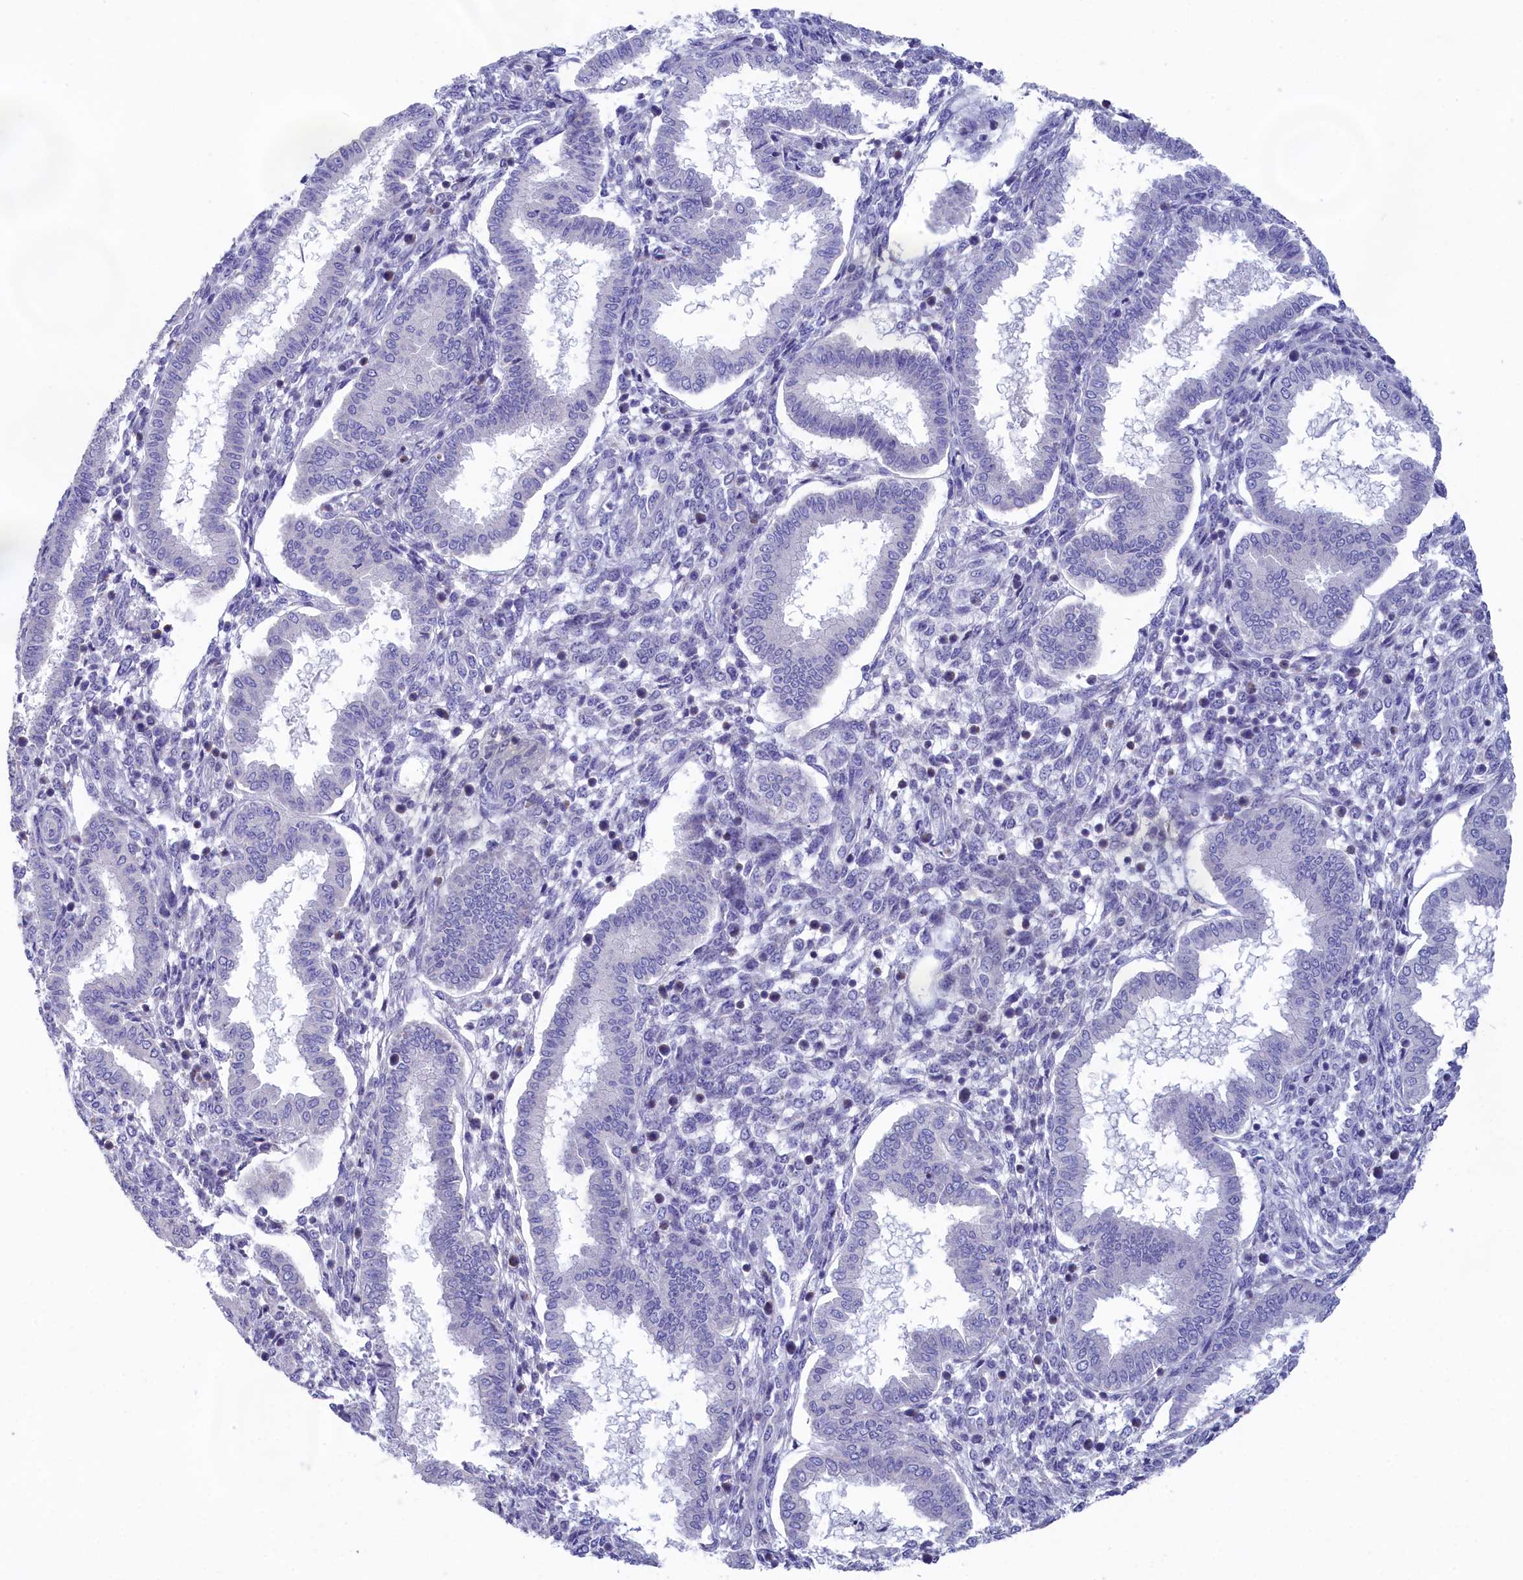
{"staining": {"intensity": "negative", "quantity": "none", "location": "none"}, "tissue": "endometrium", "cell_type": "Cells in endometrial stroma", "image_type": "normal", "snomed": [{"axis": "morphology", "description": "Normal tissue, NOS"}, {"axis": "topography", "description": "Endometrium"}], "caption": "This histopathology image is of unremarkable endometrium stained with immunohistochemistry to label a protein in brown with the nuclei are counter-stained blue. There is no staining in cells in endometrial stroma. Brightfield microscopy of immunohistochemistry (IHC) stained with DAB (3,3'-diaminobenzidine) (brown) and hematoxylin (blue), captured at high magnification.", "gene": "PRDM12", "patient": {"sex": "female", "age": 24}}